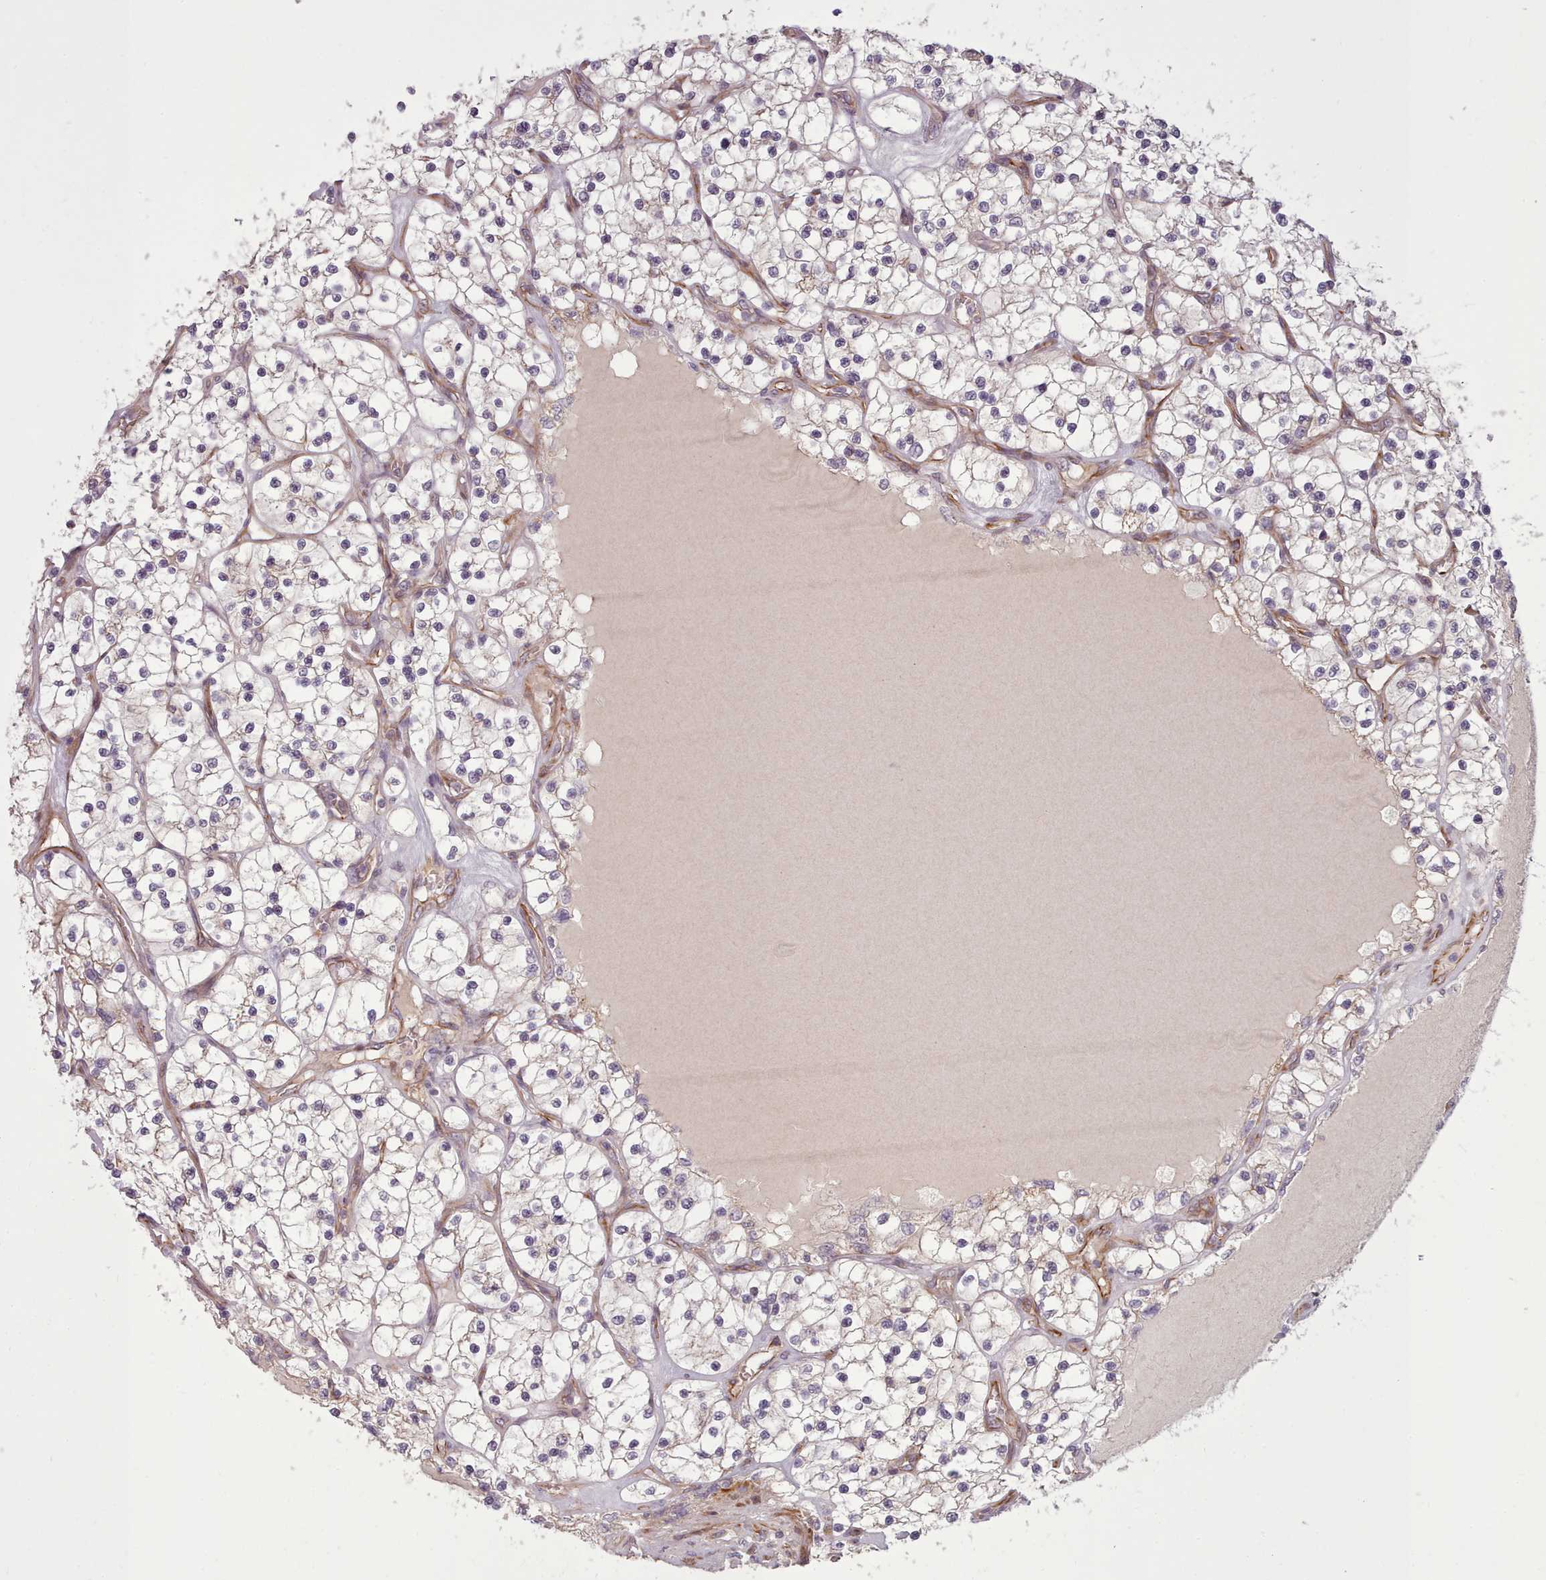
{"staining": {"intensity": "negative", "quantity": "none", "location": "none"}, "tissue": "renal cancer", "cell_type": "Tumor cells", "image_type": "cancer", "snomed": [{"axis": "morphology", "description": "Adenocarcinoma, NOS"}, {"axis": "topography", "description": "Kidney"}], "caption": "The image reveals no significant positivity in tumor cells of renal cancer (adenocarcinoma).", "gene": "GBGT1", "patient": {"sex": "female", "age": 69}}